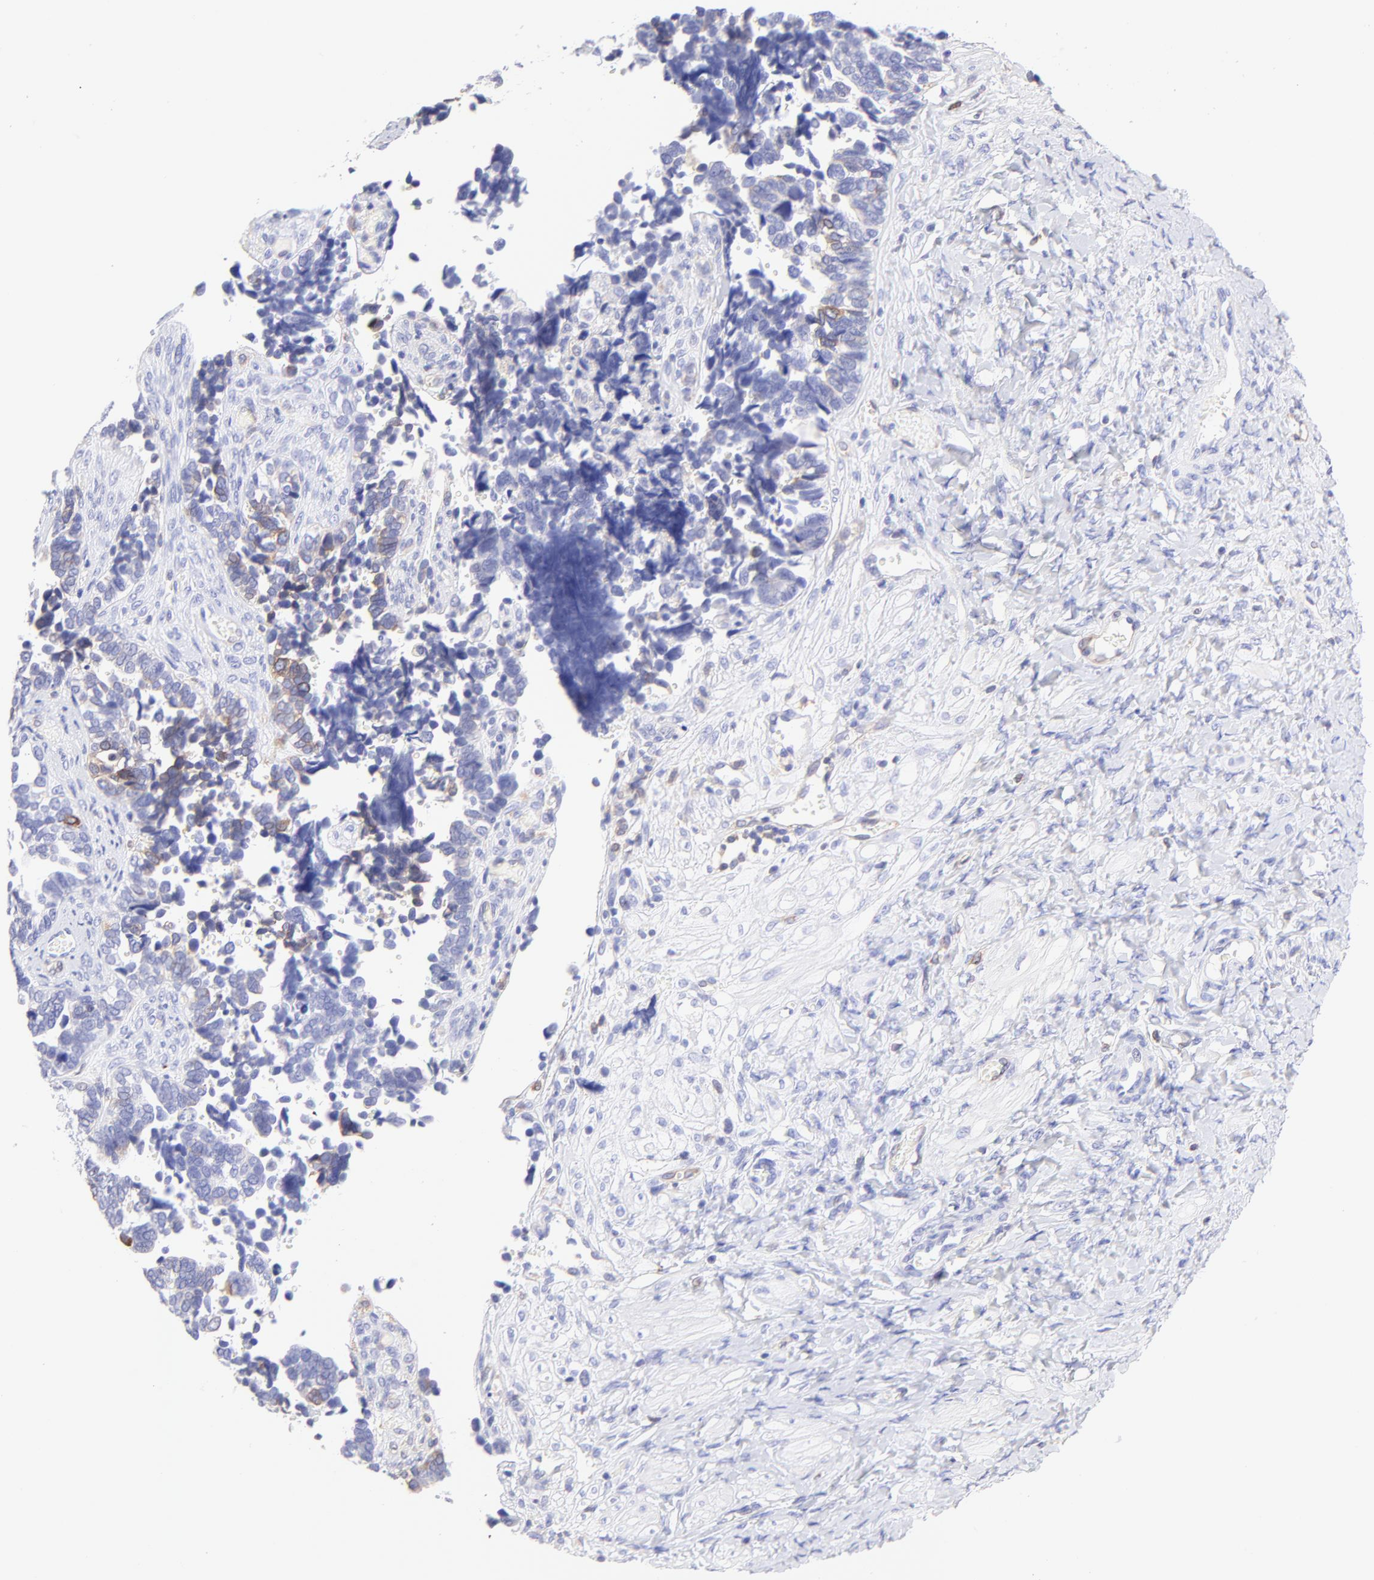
{"staining": {"intensity": "moderate", "quantity": "<25%", "location": "cytoplasmic/membranous"}, "tissue": "ovarian cancer", "cell_type": "Tumor cells", "image_type": "cancer", "snomed": [{"axis": "morphology", "description": "Cystadenocarcinoma, serous, NOS"}, {"axis": "topography", "description": "Ovary"}], "caption": "Immunohistochemical staining of serous cystadenocarcinoma (ovarian) displays moderate cytoplasmic/membranous protein positivity in approximately <25% of tumor cells.", "gene": "IRAG2", "patient": {"sex": "female", "age": 77}}